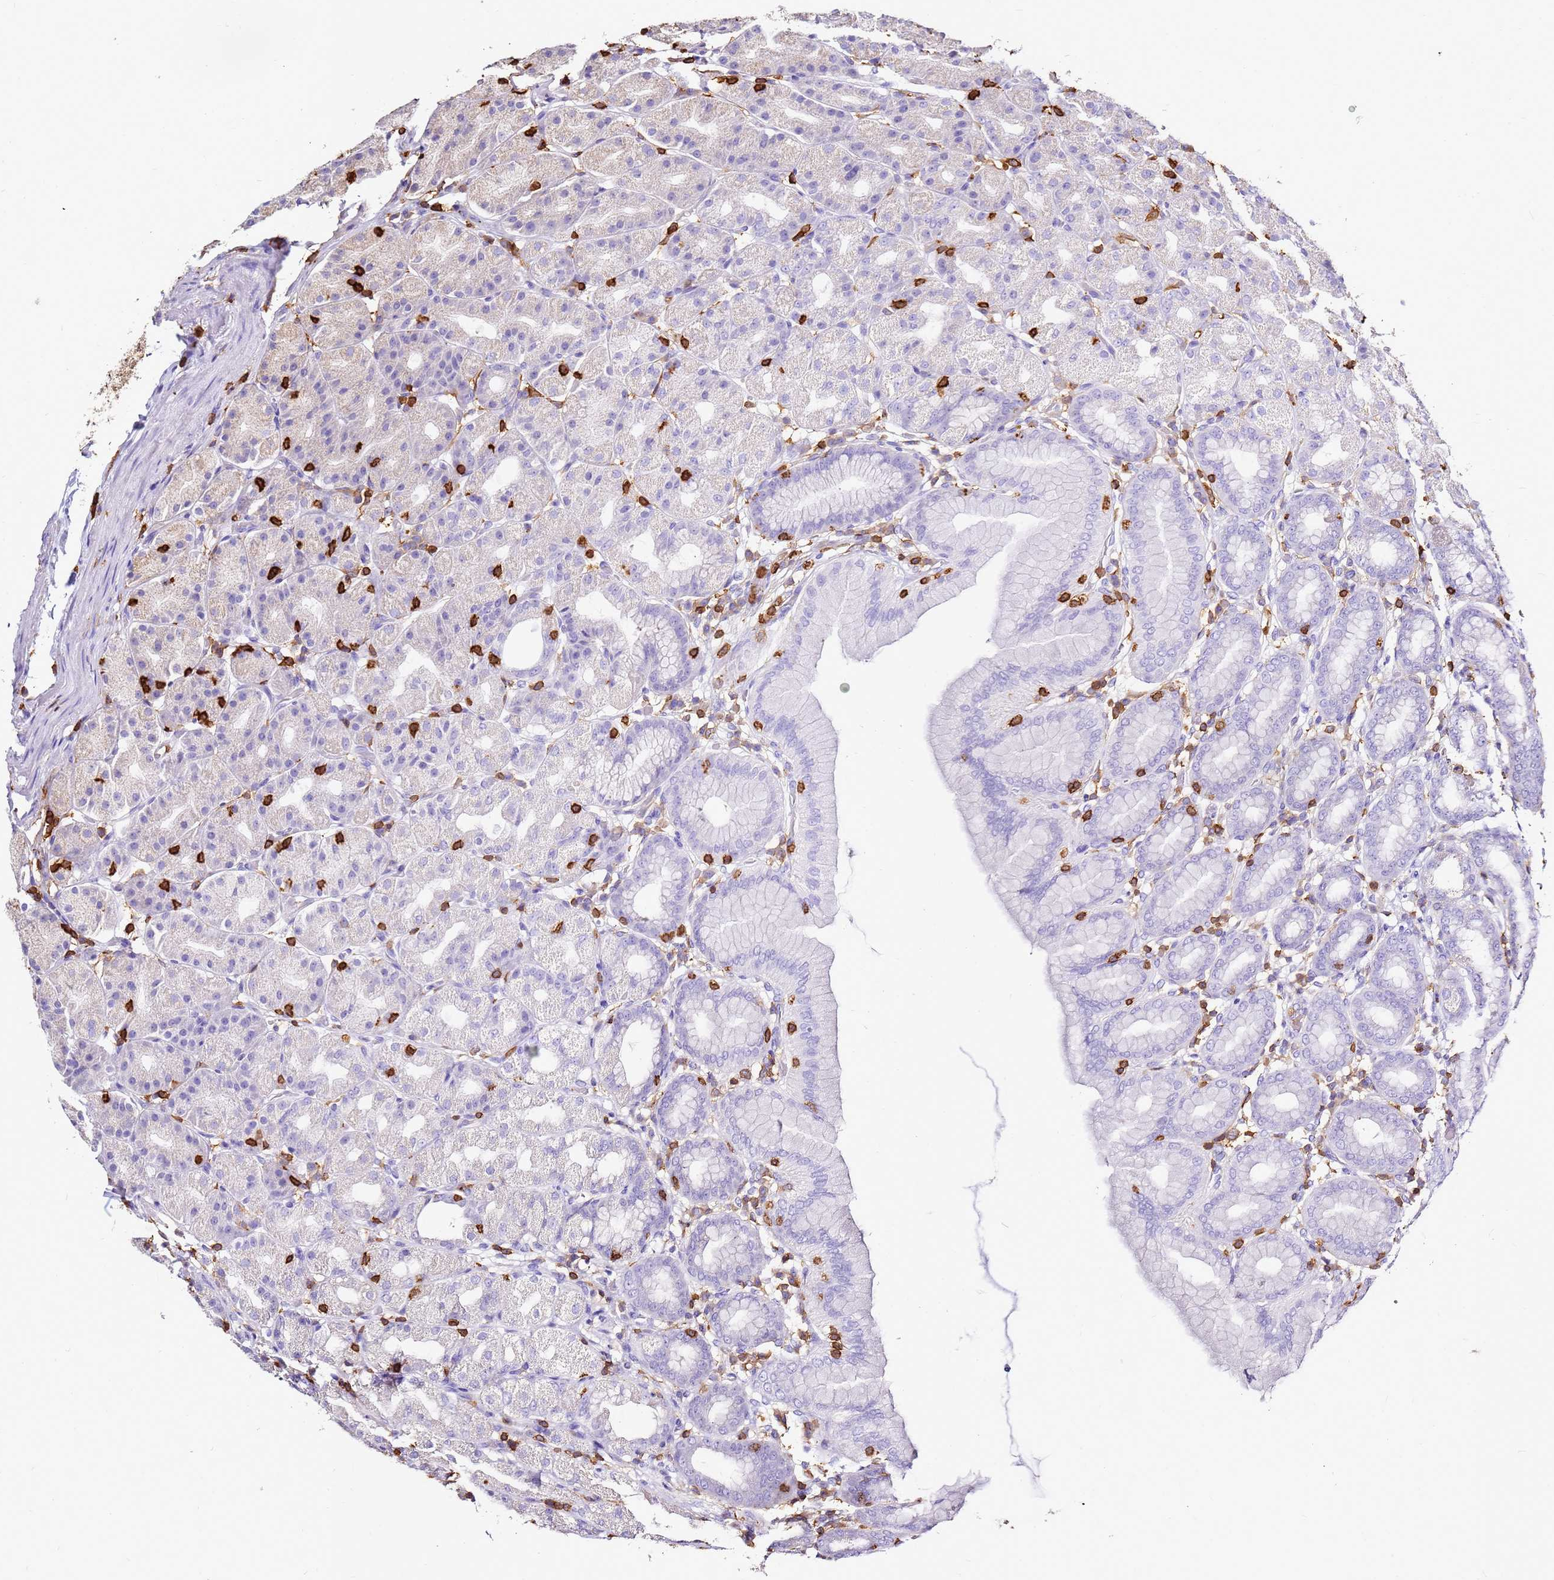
{"staining": {"intensity": "negative", "quantity": "none", "location": "none"}, "tissue": "stomach", "cell_type": "Glandular cells", "image_type": "normal", "snomed": [{"axis": "morphology", "description": "Normal tissue, NOS"}, {"axis": "topography", "description": "Stomach, upper"}], "caption": "IHC image of normal stomach stained for a protein (brown), which shows no staining in glandular cells. Nuclei are stained in blue.", "gene": "CORO1A", "patient": {"sex": "male", "age": 68}}